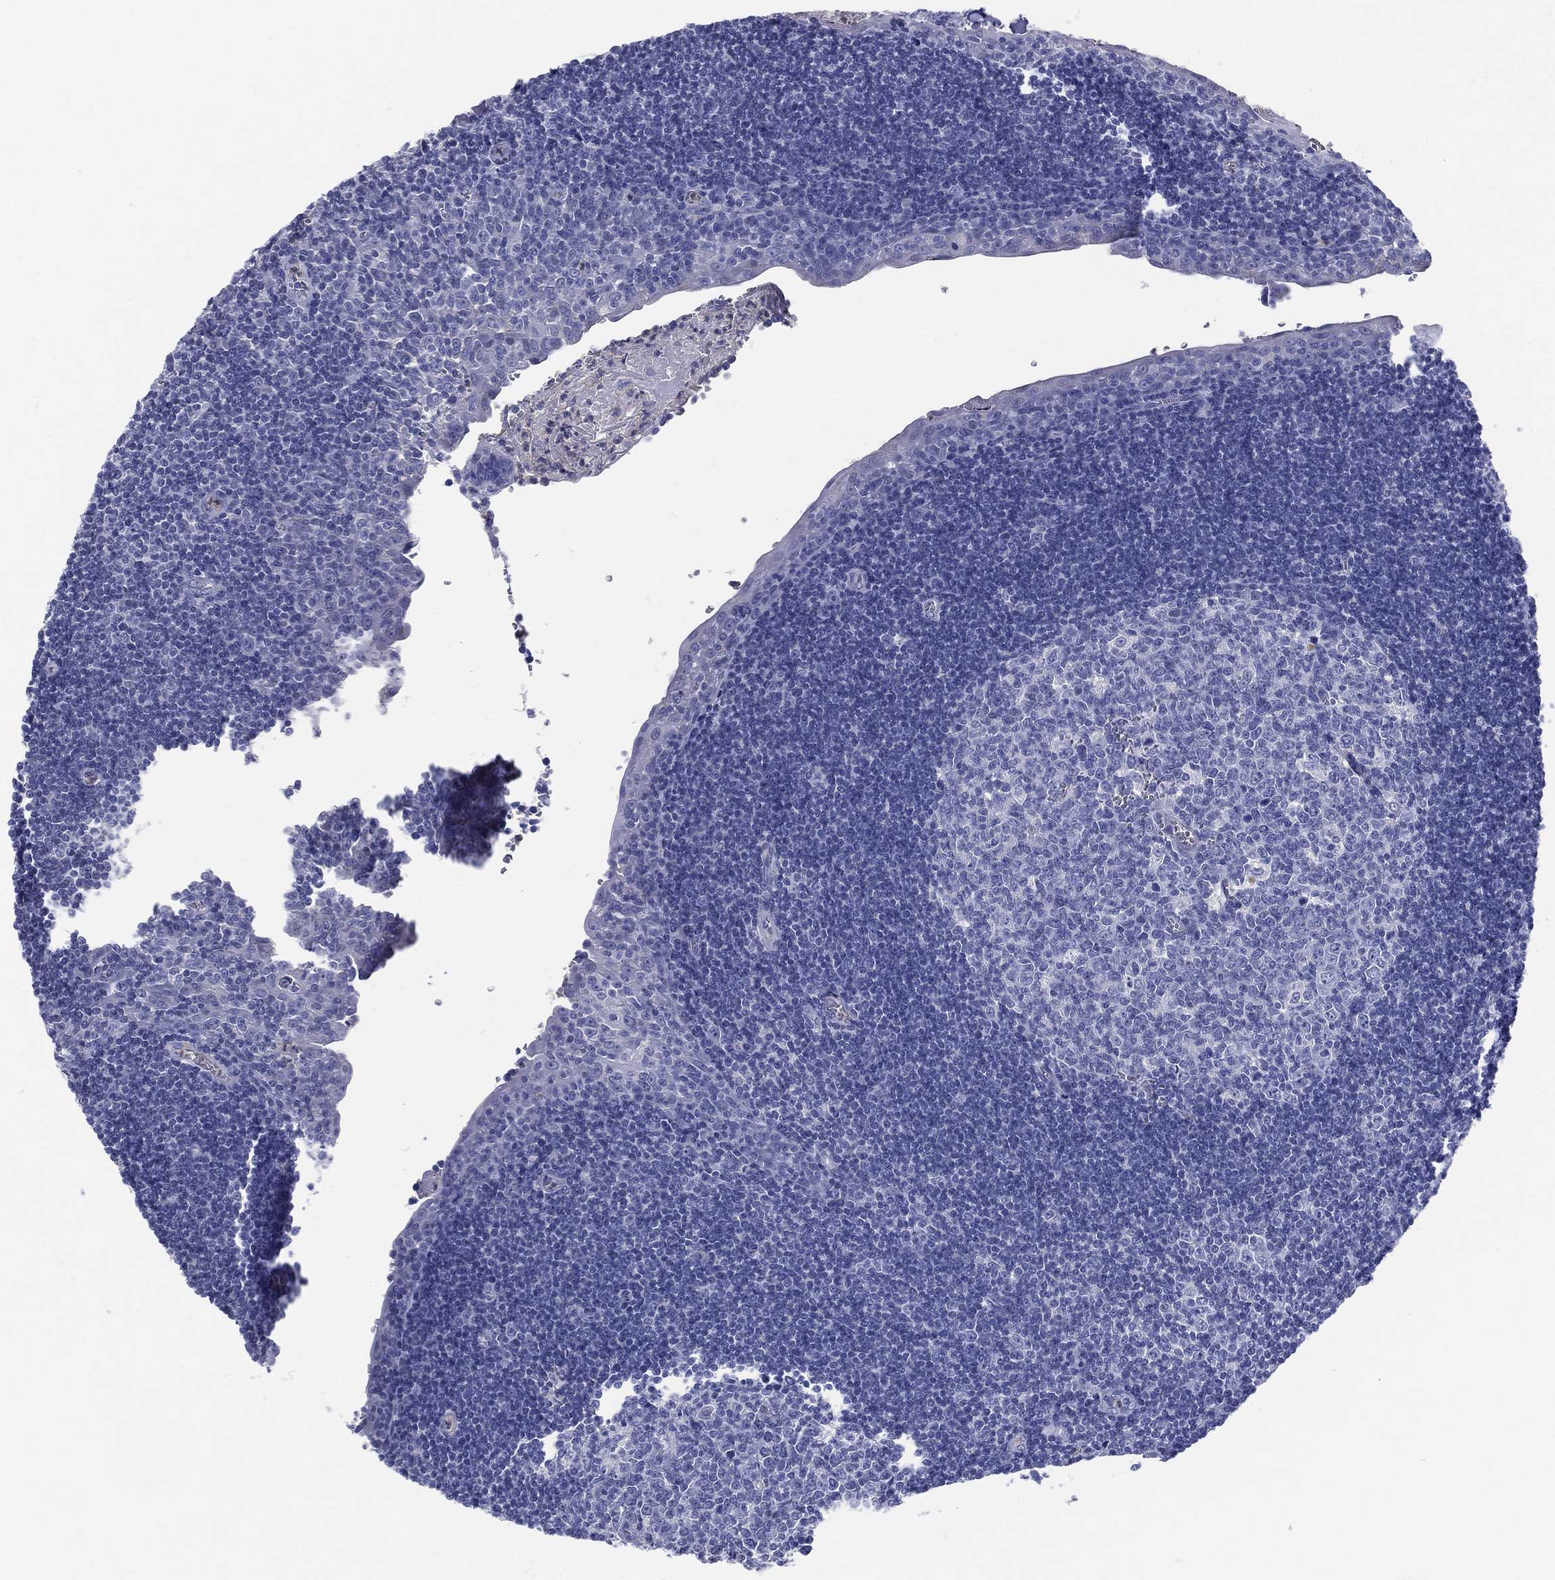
{"staining": {"intensity": "negative", "quantity": "none", "location": "none"}, "tissue": "tonsil", "cell_type": "Germinal center cells", "image_type": "normal", "snomed": [{"axis": "morphology", "description": "Normal tissue, NOS"}, {"axis": "morphology", "description": "Inflammation, NOS"}, {"axis": "topography", "description": "Tonsil"}], "caption": "This is a photomicrograph of IHC staining of unremarkable tonsil, which shows no expression in germinal center cells. (DAB (3,3'-diaminobenzidine) IHC with hematoxylin counter stain).", "gene": "DEFB121", "patient": {"sex": "female", "age": 31}}